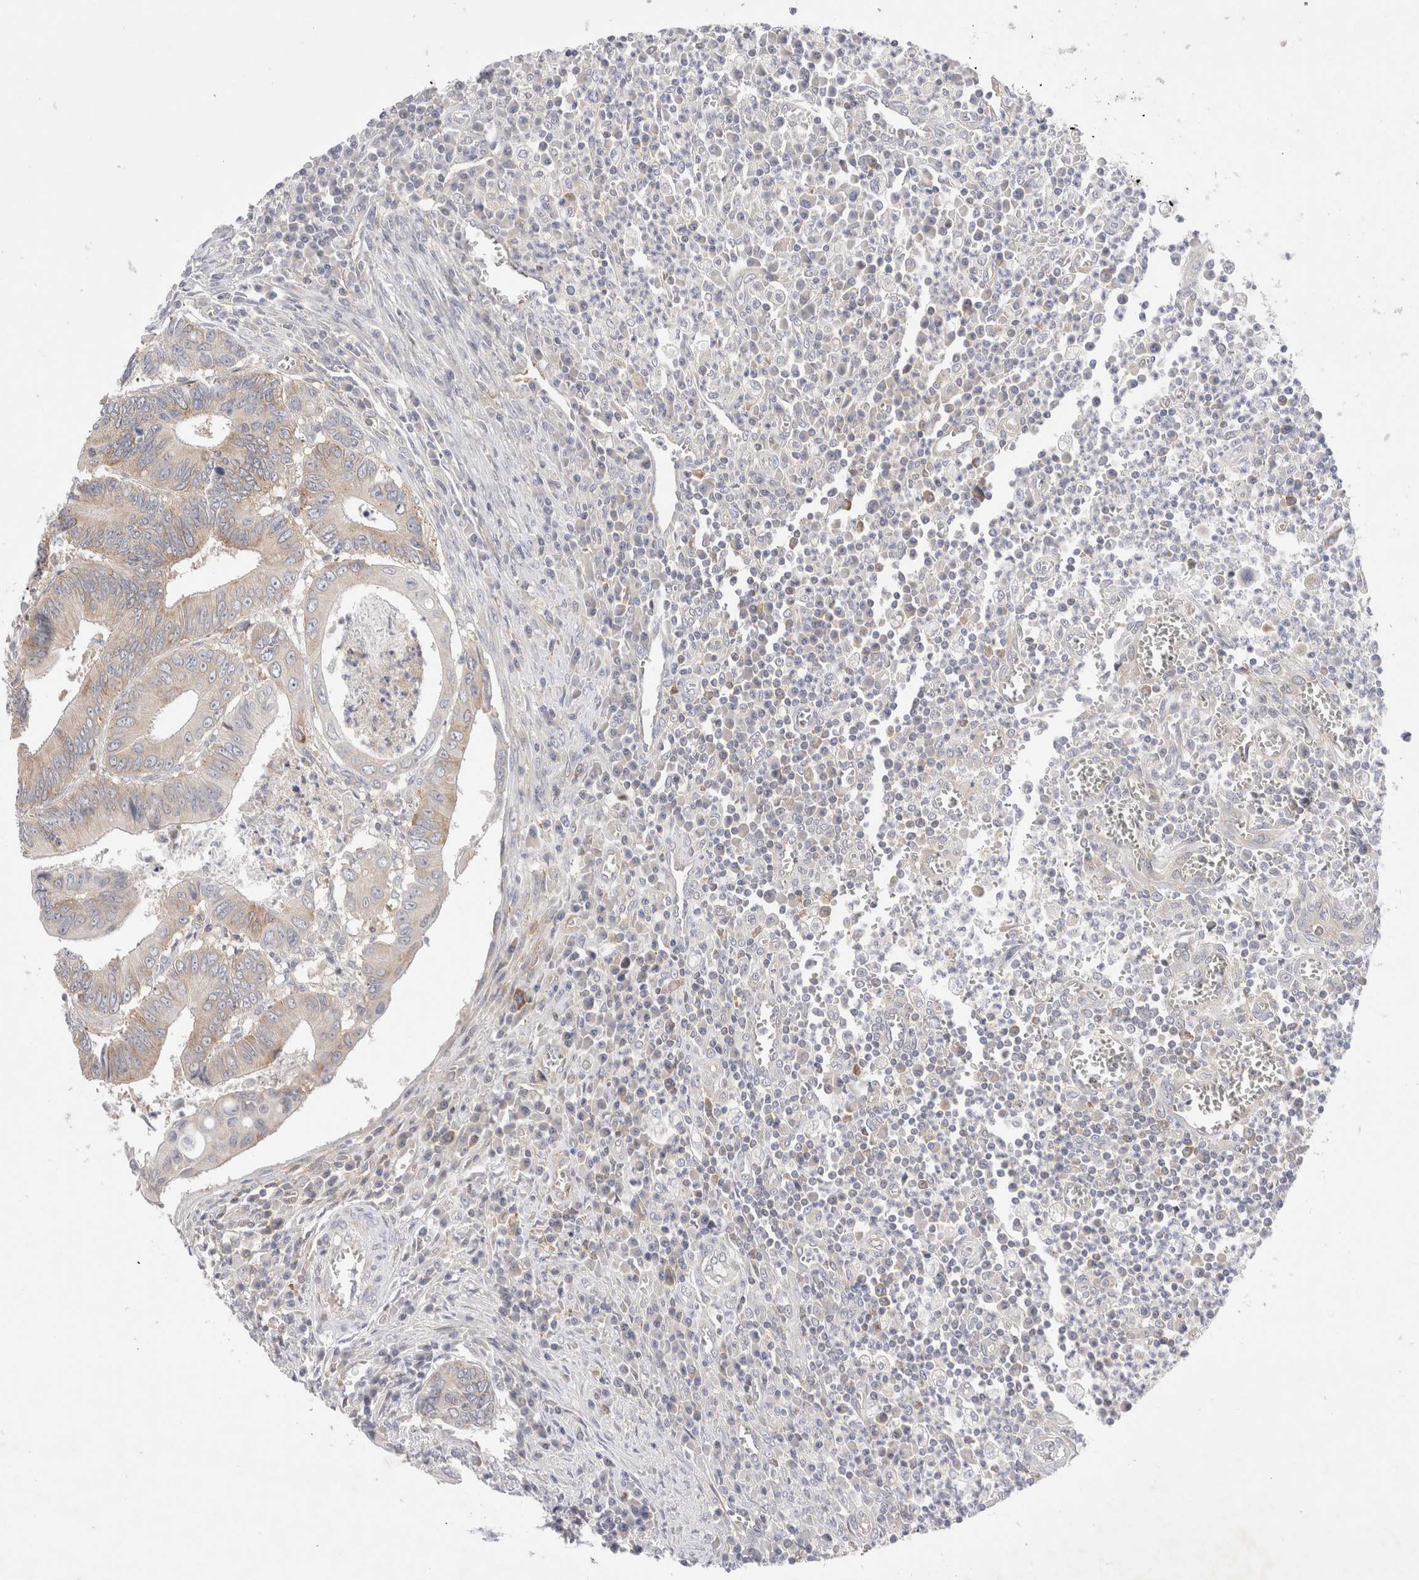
{"staining": {"intensity": "weak", "quantity": "<25%", "location": "cytoplasmic/membranous"}, "tissue": "colorectal cancer", "cell_type": "Tumor cells", "image_type": "cancer", "snomed": [{"axis": "morphology", "description": "Inflammation, NOS"}, {"axis": "morphology", "description": "Adenocarcinoma, NOS"}, {"axis": "topography", "description": "Colon"}], "caption": "Image shows no significant protein expression in tumor cells of colorectal cancer.", "gene": "ZNF23", "patient": {"sex": "male", "age": 72}}